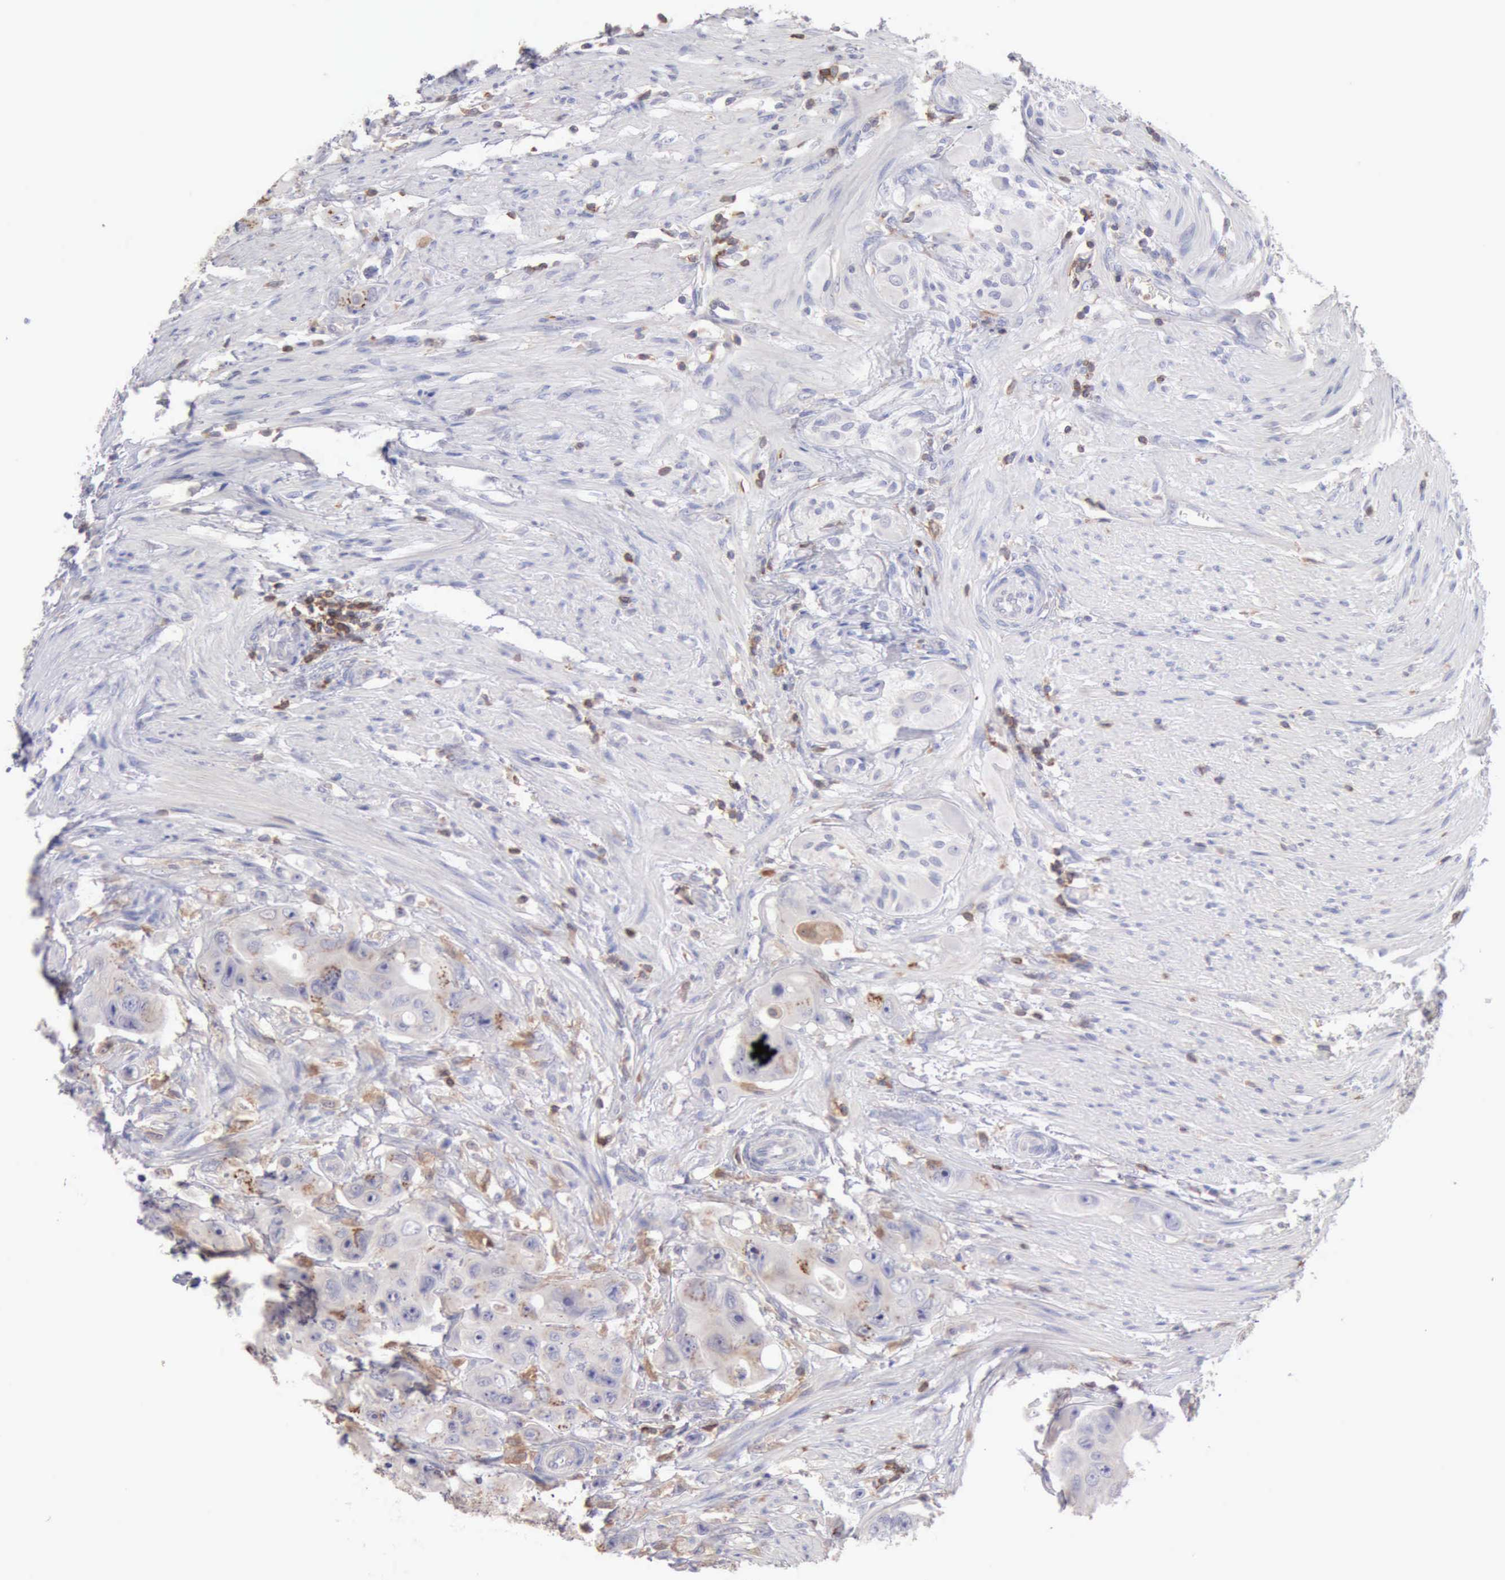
{"staining": {"intensity": "weak", "quantity": "<25%", "location": "cytoplasmic/membranous"}, "tissue": "colorectal cancer", "cell_type": "Tumor cells", "image_type": "cancer", "snomed": [{"axis": "morphology", "description": "Adenocarcinoma, NOS"}, {"axis": "topography", "description": "Colon"}], "caption": "Immunohistochemistry (IHC) histopathology image of colorectal adenocarcinoma stained for a protein (brown), which exhibits no expression in tumor cells.", "gene": "SASH3", "patient": {"sex": "female", "age": 46}}